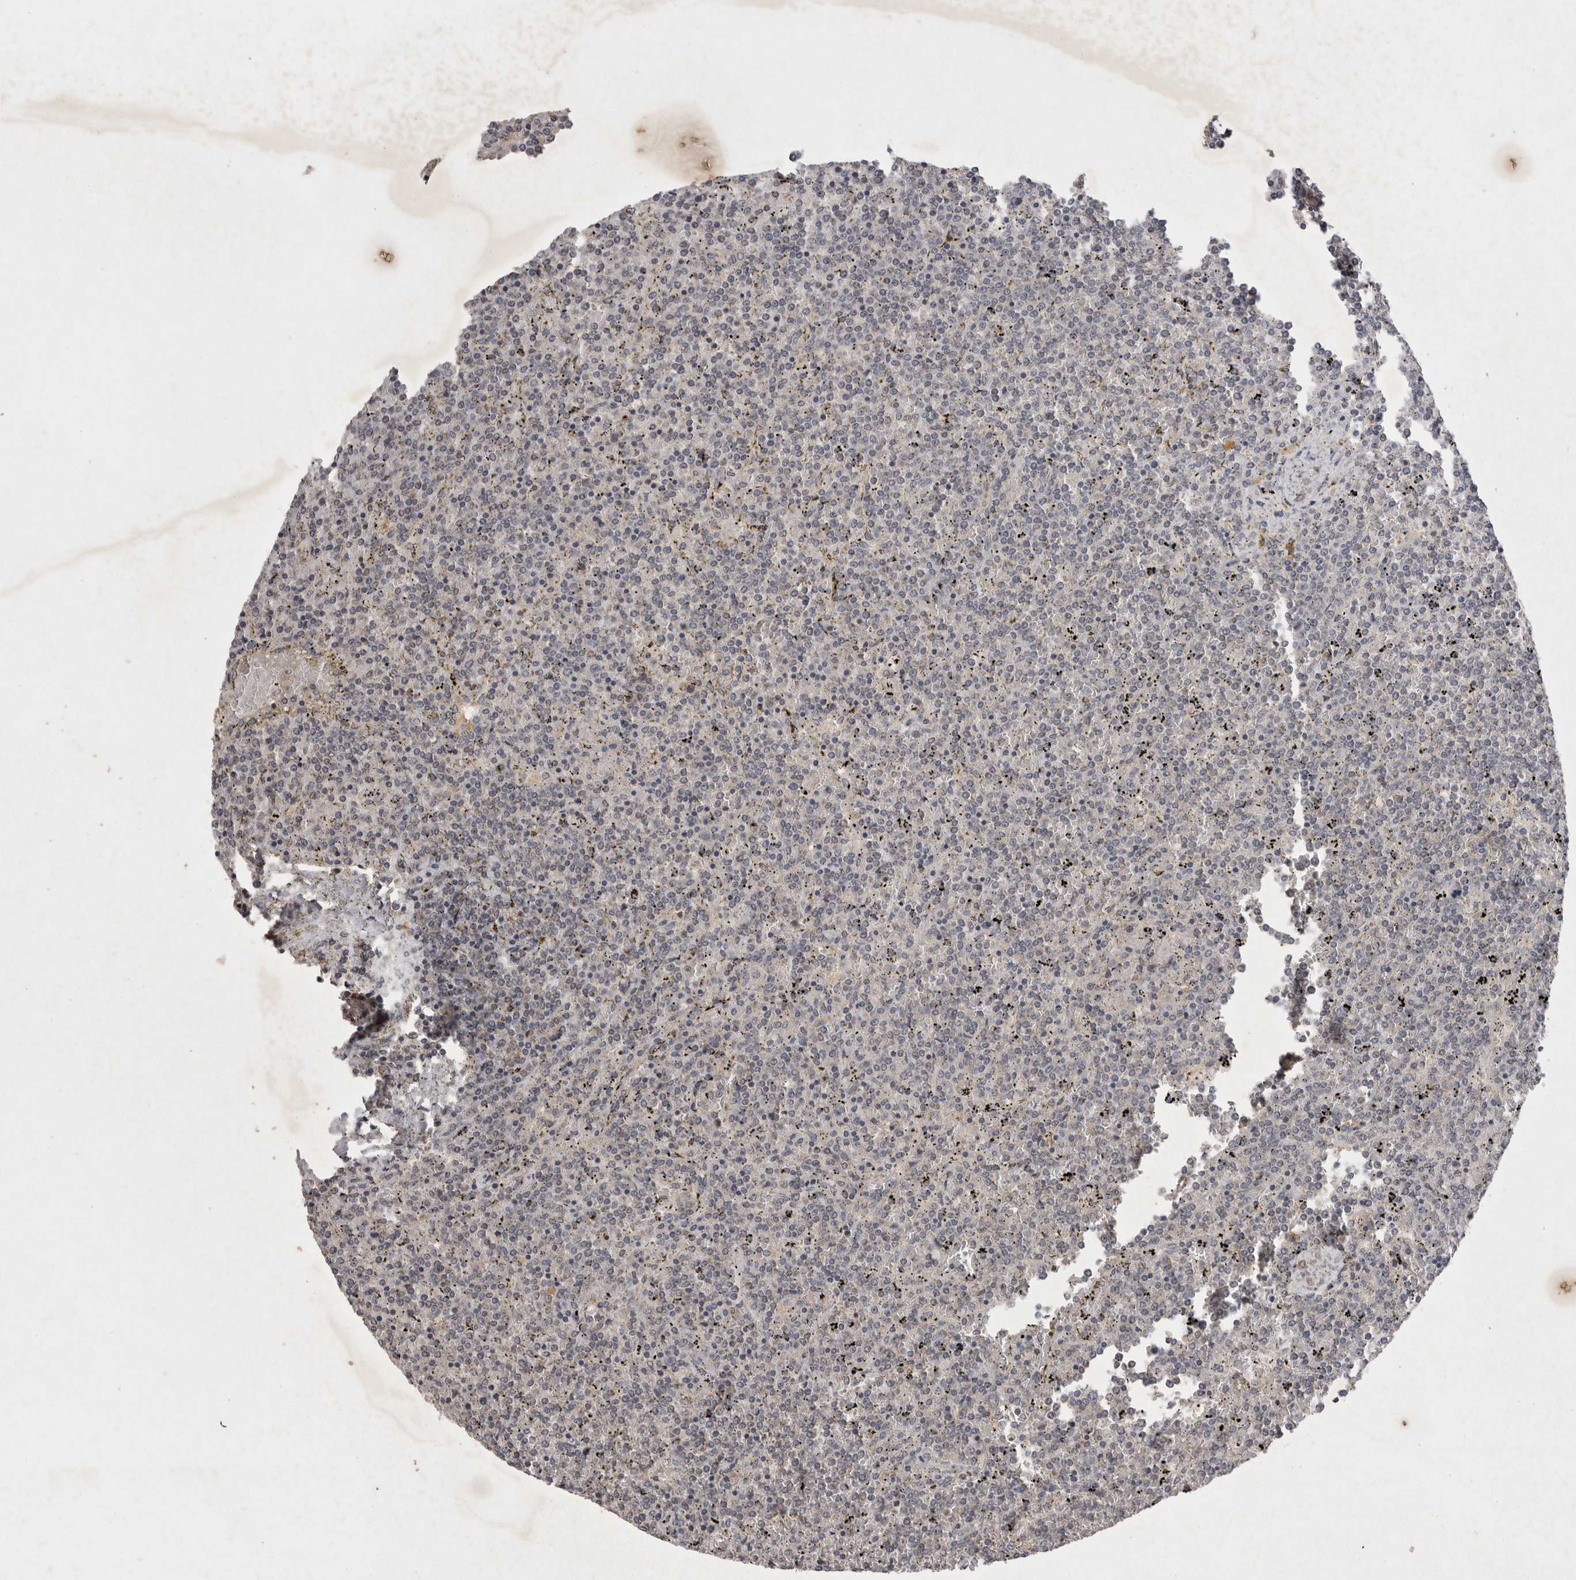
{"staining": {"intensity": "negative", "quantity": "none", "location": "none"}, "tissue": "lymphoma", "cell_type": "Tumor cells", "image_type": "cancer", "snomed": [{"axis": "morphology", "description": "Malignant lymphoma, non-Hodgkin's type, Low grade"}, {"axis": "topography", "description": "Spleen"}], "caption": "Human low-grade malignant lymphoma, non-Hodgkin's type stained for a protein using immunohistochemistry displays no staining in tumor cells.", "gene": "APLNR", "patient": {"sex": "female", "age": 19}}